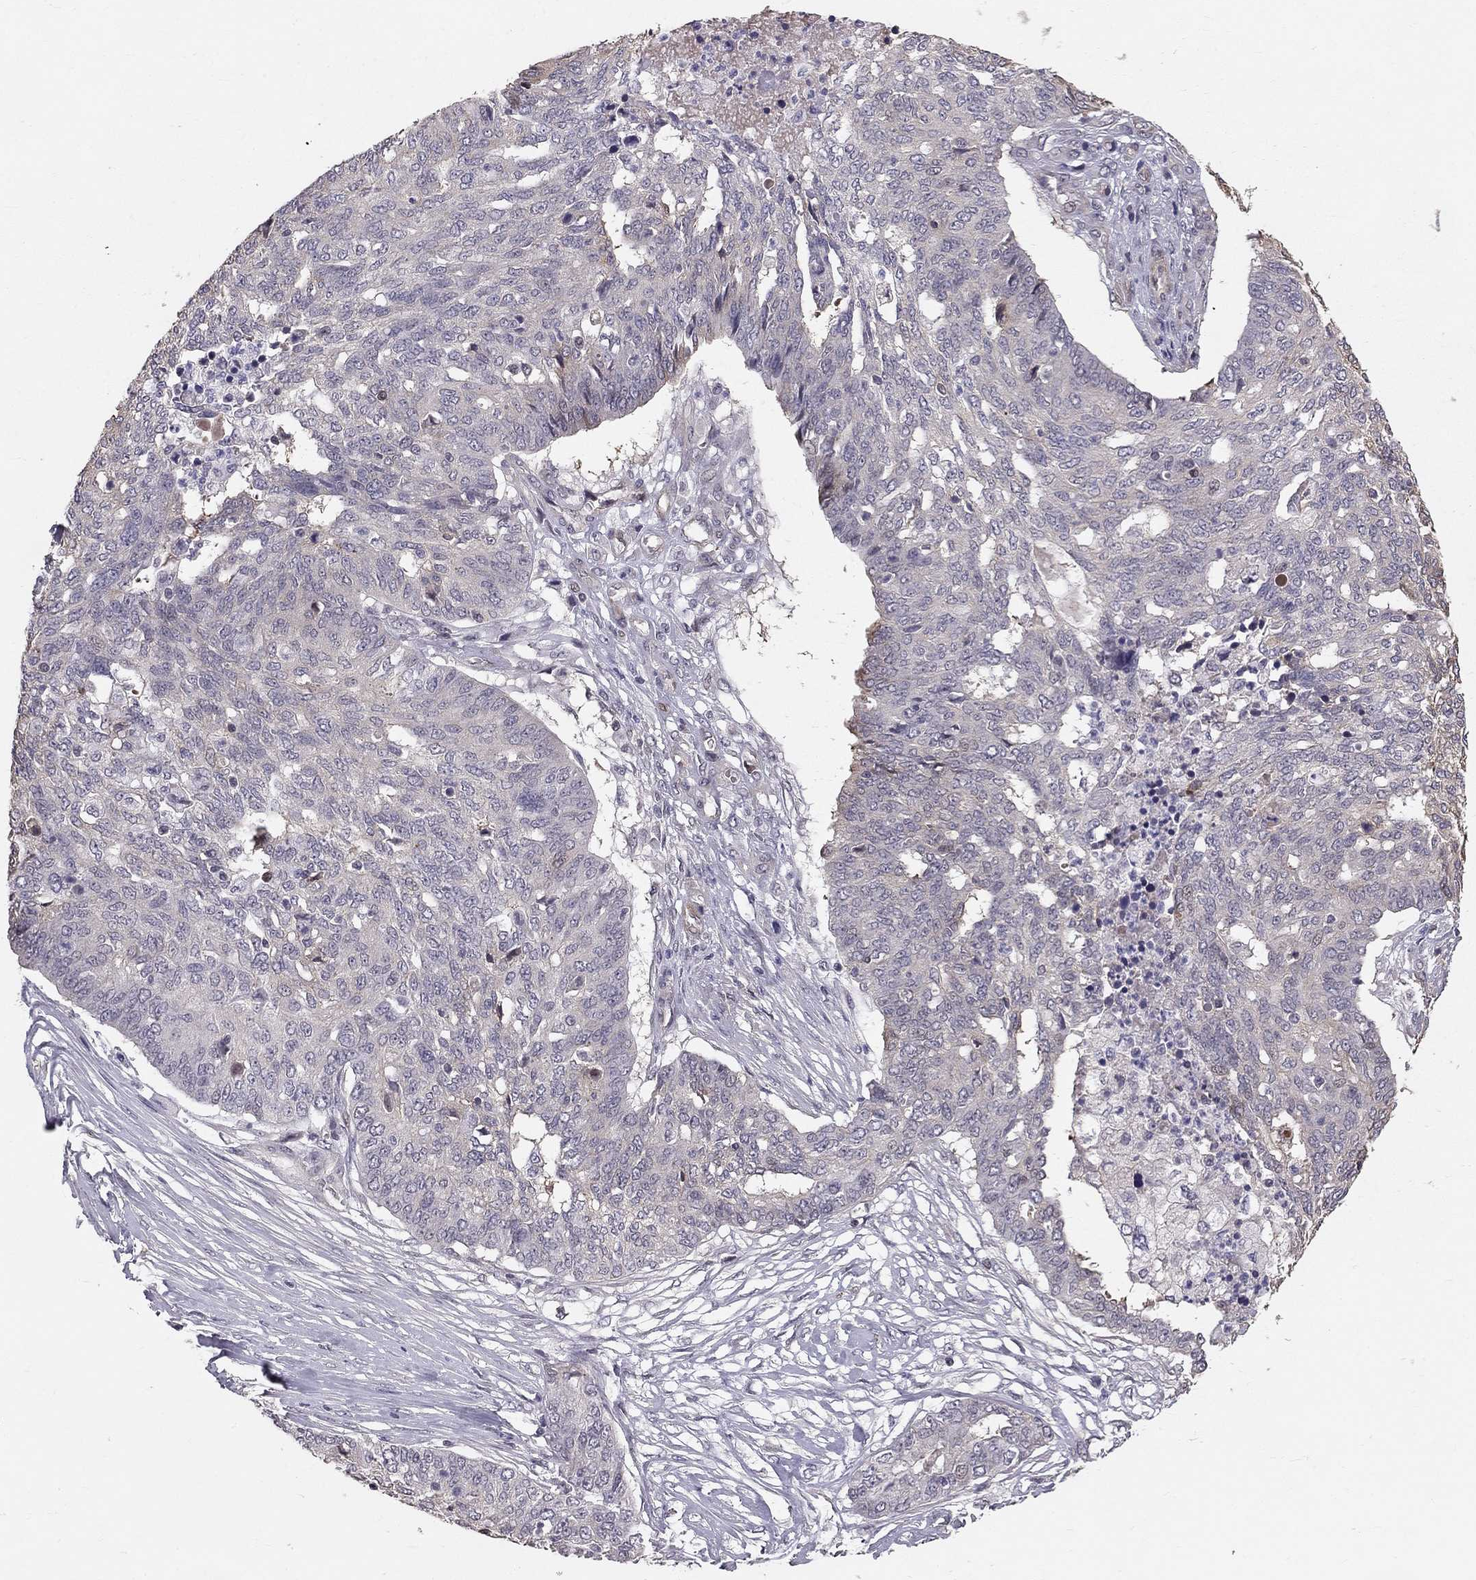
{"staining": {"intensity": "weak", "quantity": "<25%", "location": "cytoplasmic/membranous"}, "tissue": "ovarian cancer", "cell_type": "Tumor cells", "image_type": "cancer", "snomed": [{"axis": "morphology", "description": "Cystadenocarcinoma, serous, NOS"}, {"axis": "topography", "description": "Ovary"}], "caption": "Protein analysis of ovarian cancer (serous cystadenocarcinoma) demonstrates no significant staining in tumor cells.", "gene": "GJB4", "patient": {"sex": "female", "age": 67}}